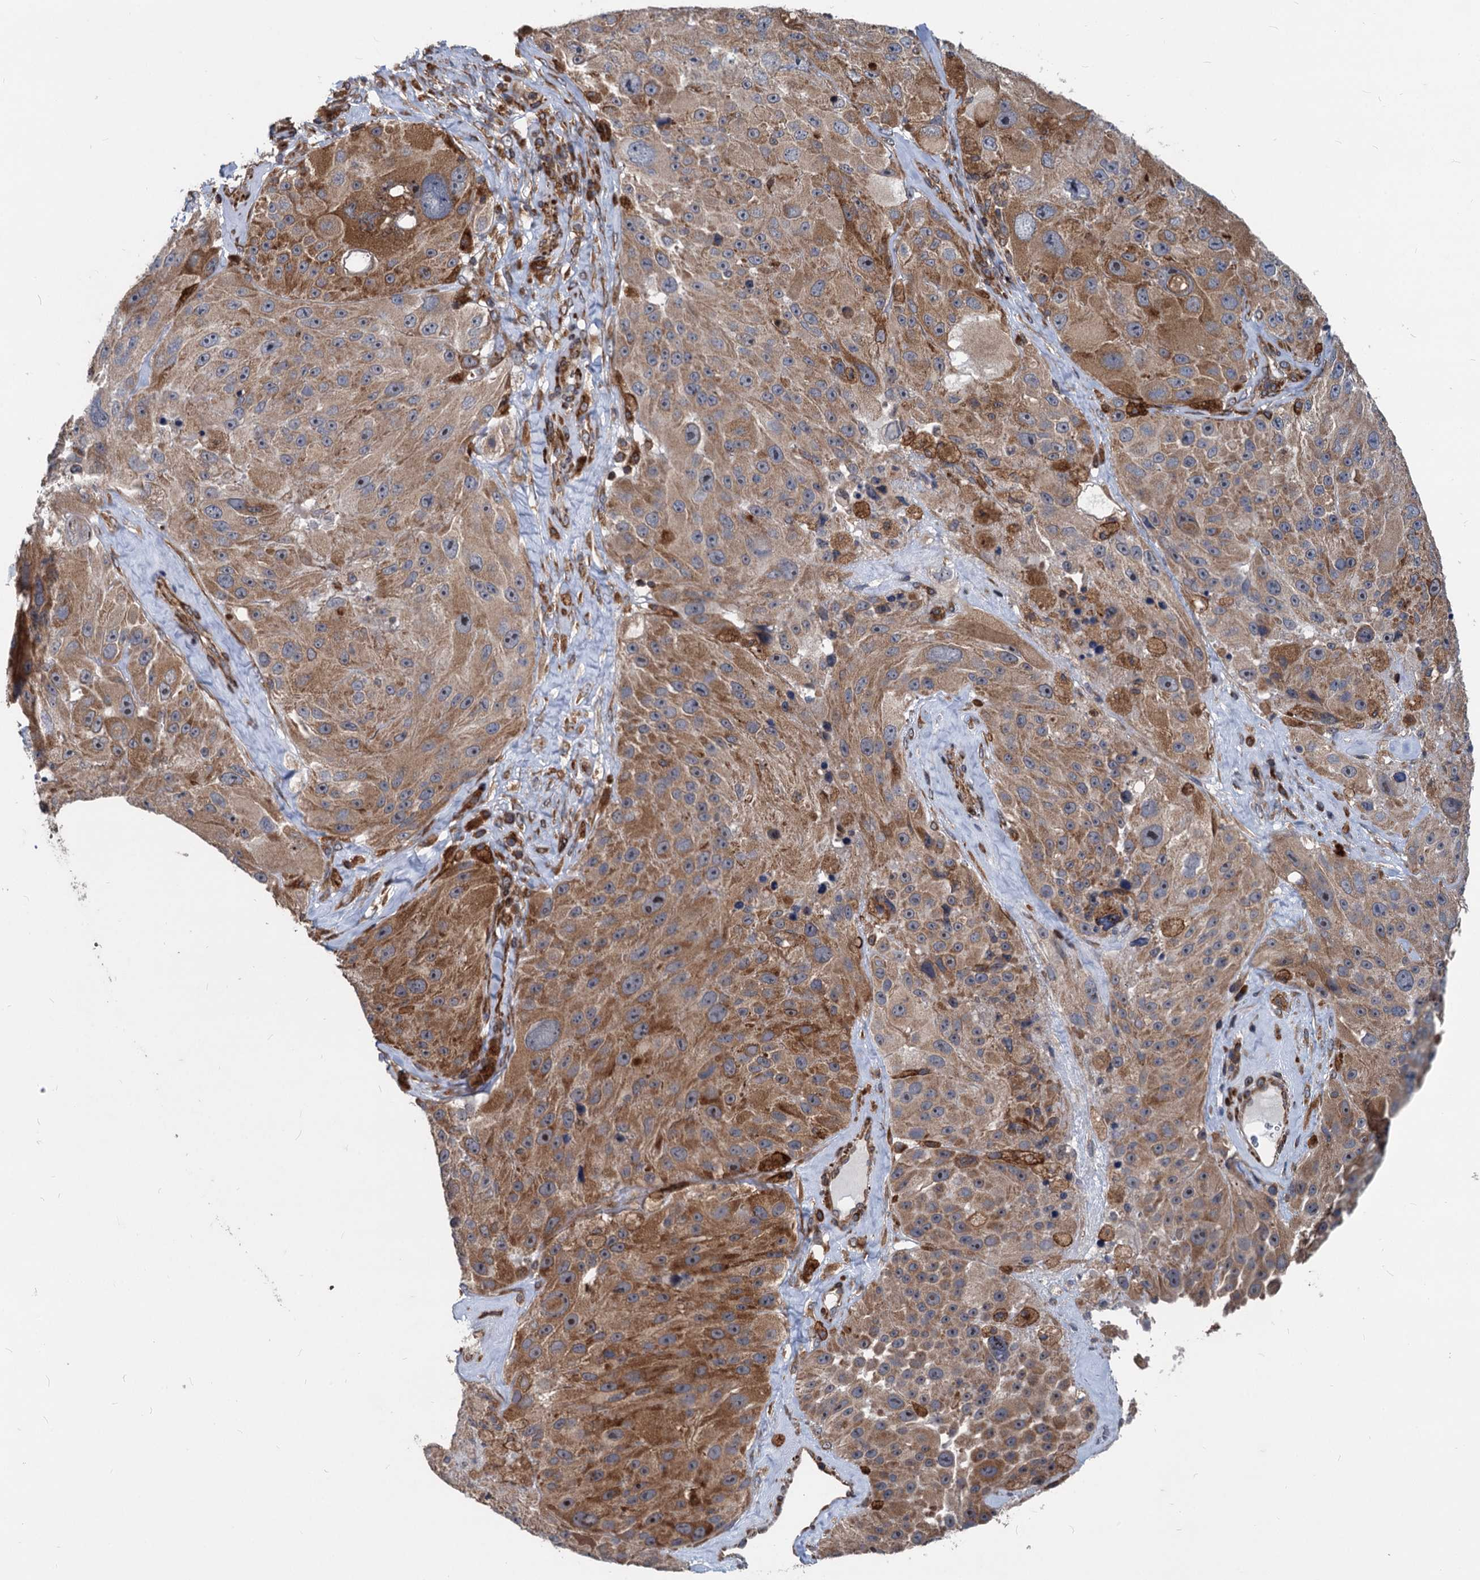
{"staining": {"intensity": "strong", "quantity": "25%-75%", "location": "cytoplasmic/membranous"}, "tissue": "melanoma", "cell_type": "Tumor cells", "image_type": "cancer", "snomed": [{"axis": "morphology", "description": "Malignant melanoma, Metastatic site"}, {"axis": "topography", "description": "Lymph node"}], "caption": "IHC image of neoplastic tissue: melanoma stained using immunohistochemistry shows high levels of strong protein expression localized specifically in the cytoplasmic/membranous of tumor cells, appearing as a cytoplasmic/membranous brown color.", "gene": "STIM1", "patient": {"sex": "male", "age": 62}}